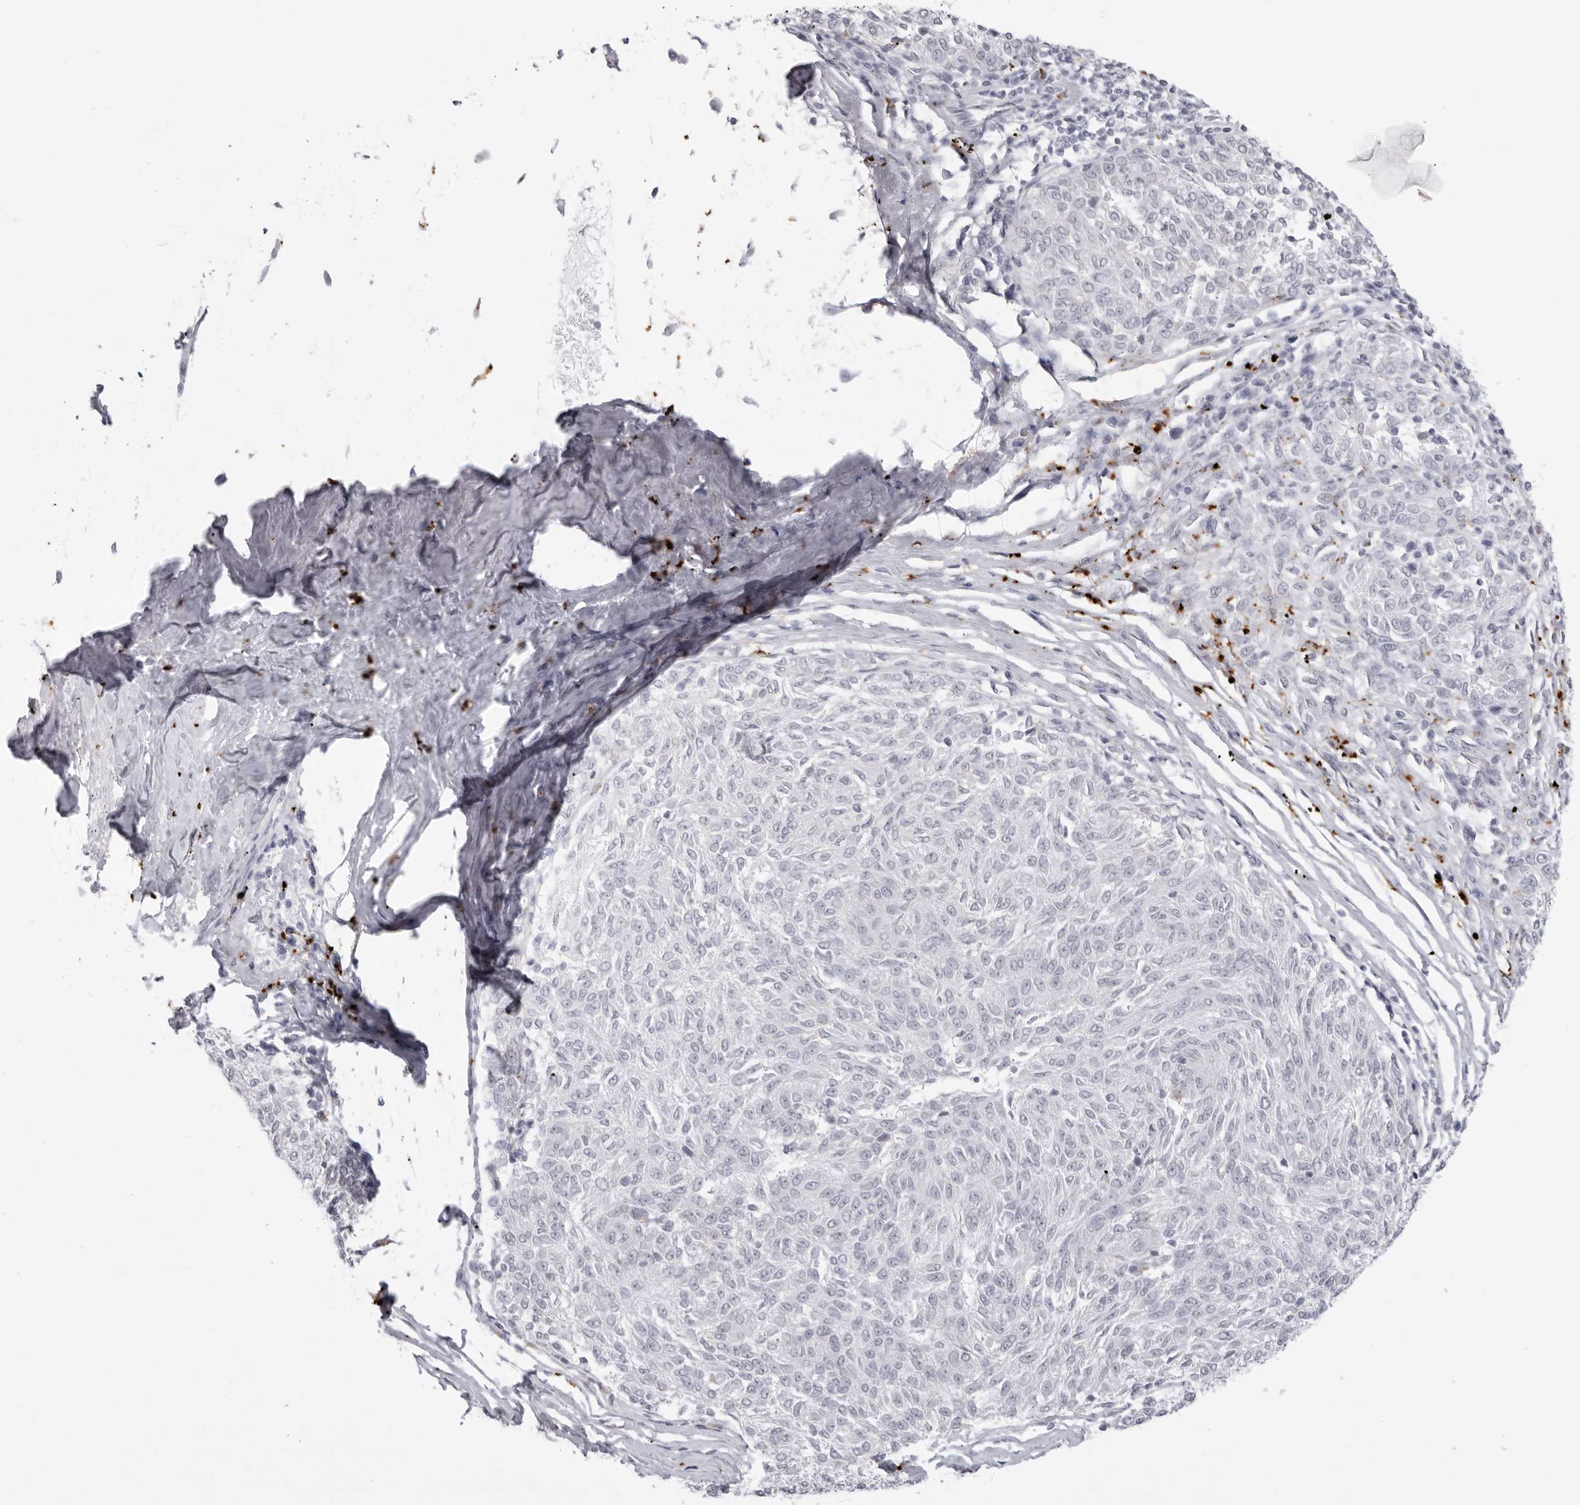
{"staining": {"intensity": "negative", "quantity": "none", "location": "none"}, "tissue": "melanoma", "cell_type": "Tumor cells", "image_type": "cancer", "snomed": [{"axis": "morphology", "description": "Malignant melanoma, NOS"}, {"axis": "topography", "description": "Skin"}], "caption": "Protein analysis of melanoma displays no significant expression in tumor cells.", "gene": "IL25", "patient": {"sex": "female", "age": 72}}